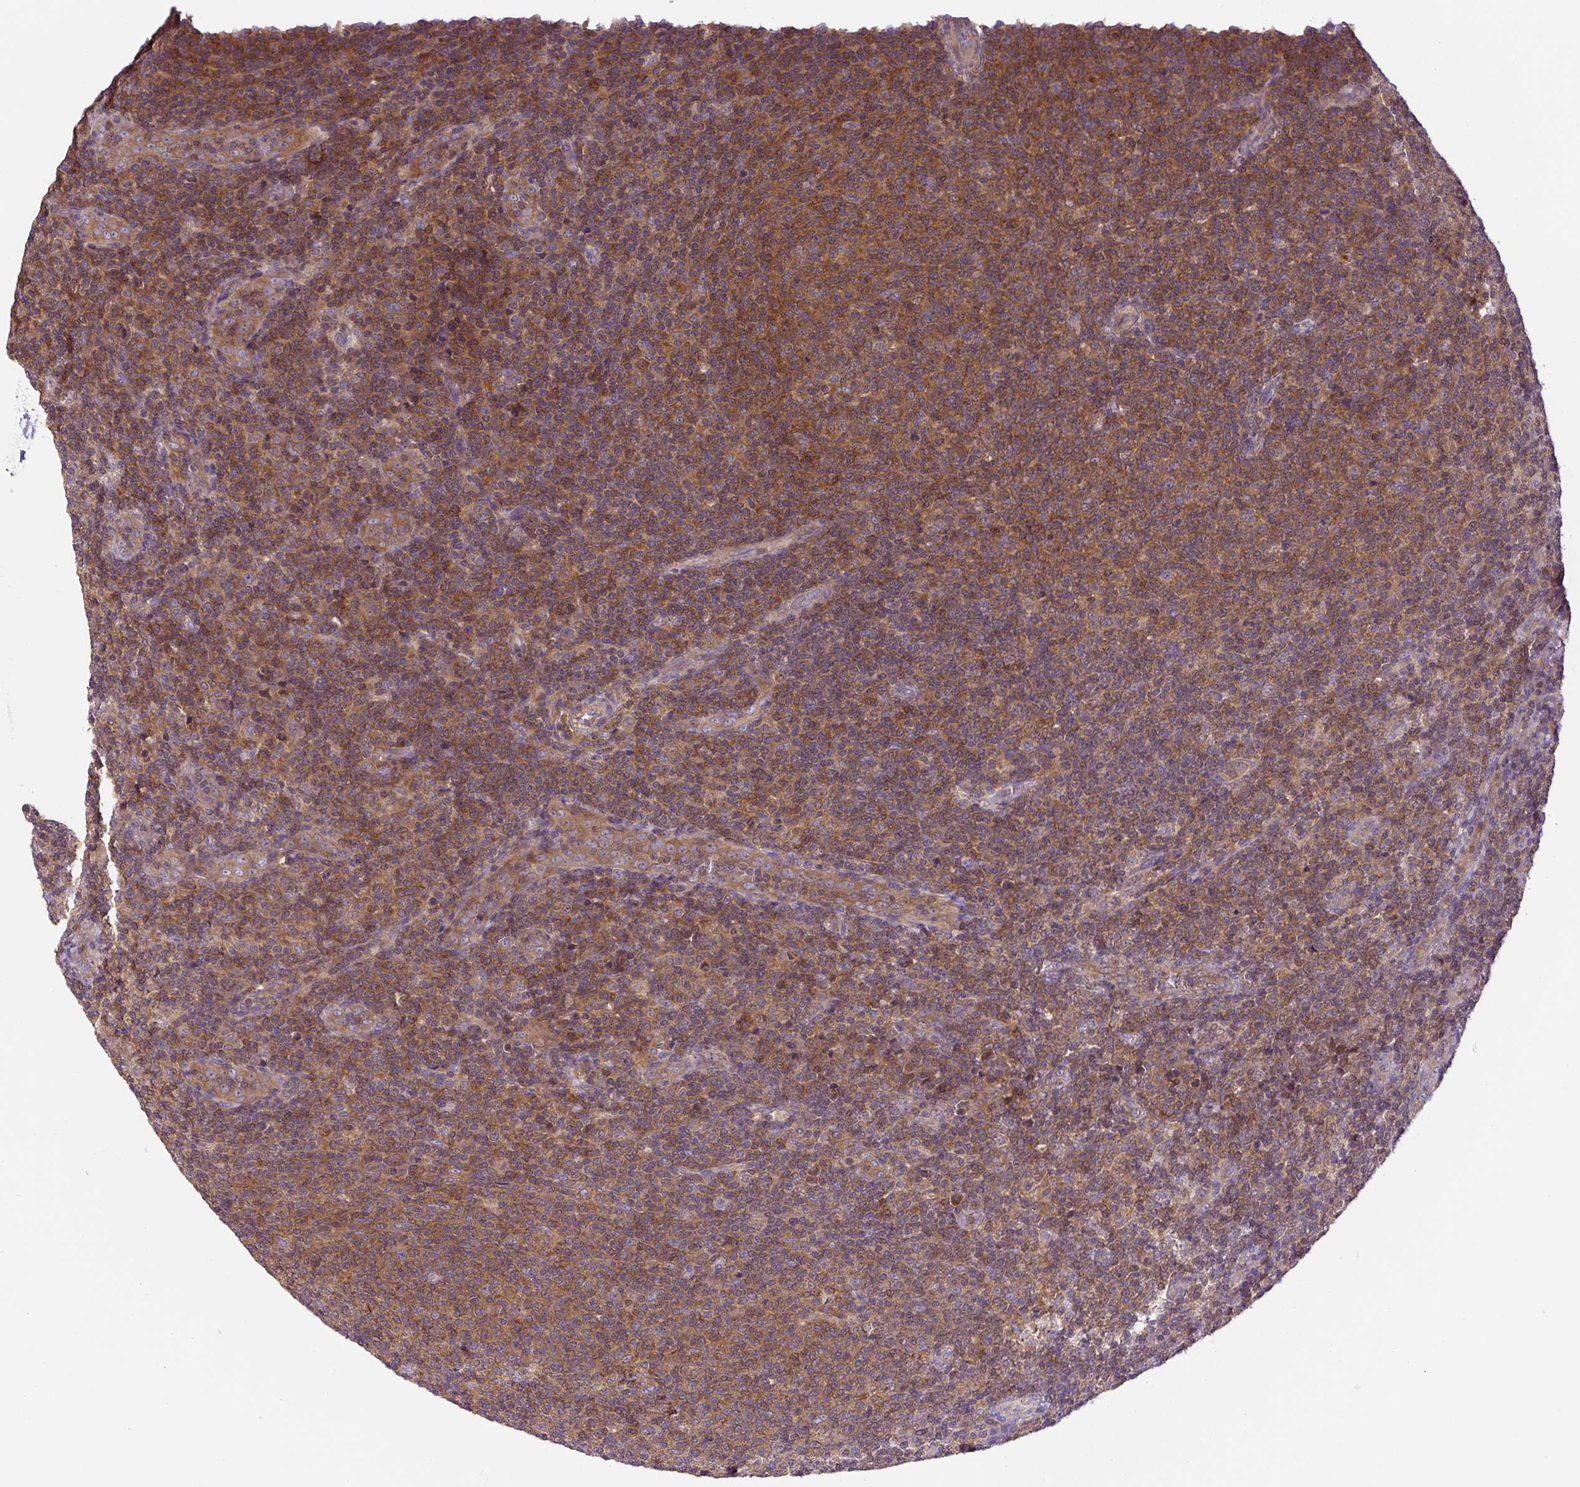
{"staining": {"intensity": "moderate", "quantity": ">75%", "location": "cytoplasmic/membranous"}, "tissue": "lymphoma", "cell_type": "Tumor cells", "image_type": "cancer", "snomed": [{"axis": "morphology", "description": "Malignant lymphoma, non-Hodgkin's type, Low grade"}, {"axis": "topography", "description": "Lymph node"}], "caption": "An IHC photomicrograph of neoplastic tissue is shown. Protein staining in brown shows moderate cytoplasmic/membranous positivity in lymphoma within tumor cells. The protein is stained brown, and the nuclei are stained in blue (DAB IHC with brightfield microscopy, high magnification).", "gene": "CCDC28A", "patient": {"sex": "male", "age": 66}}